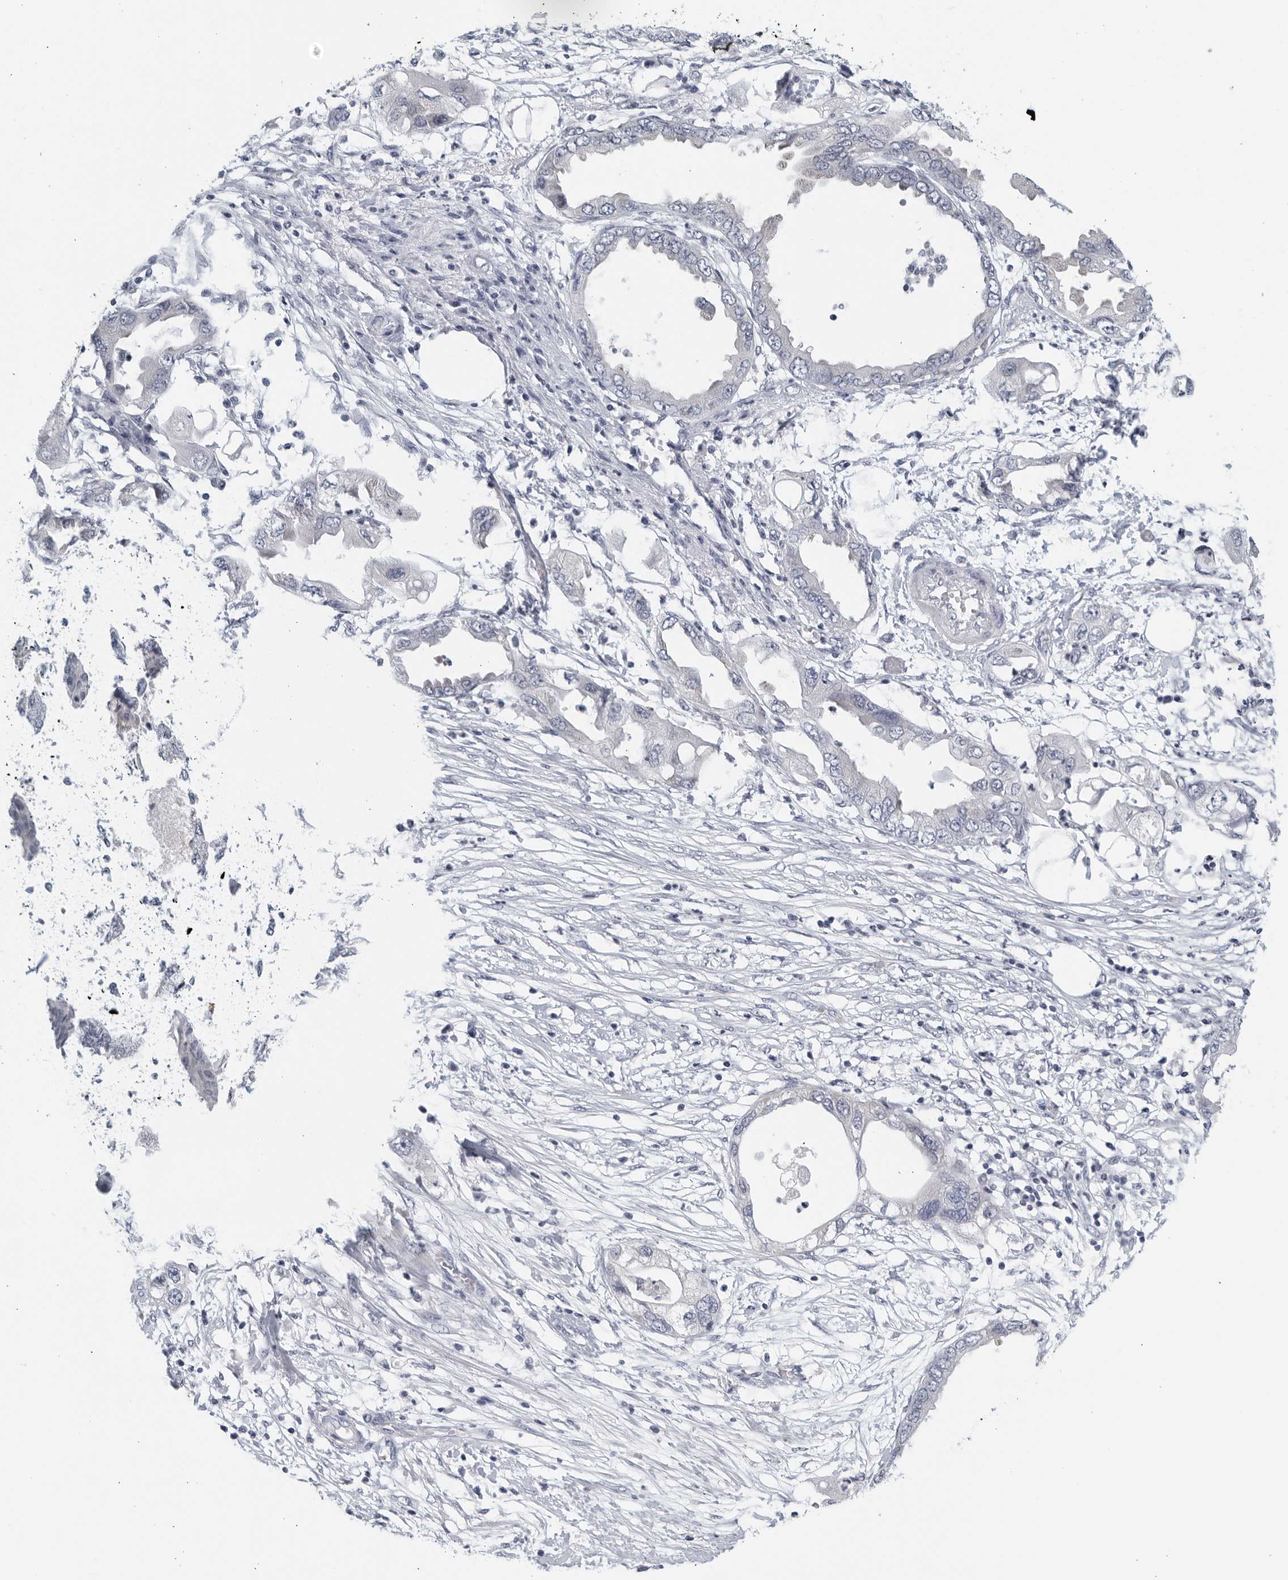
{"staining": {"intensity": "negative", "quantity": "none", "location": "none"}, "tissue": "endometrial cancer", "cell_type": "Tumor cells", "image_type": "cancer", "snomed": [{"axis": "morphology", "description": "Adenocarcinoma, NOS"}, {"axis": "morphology", "description": "Adenocarcinoma, metastatic, NOS"}, {"axis": "topography", "description": "Adipose tissue"}, {"axis": "topography", "description": "Endometrium"}], "caption": "Tumor cells show no significant staining in endometrial cancer.", "gene": "MATN1", "patient": {"sex": "female", "age": 67}}